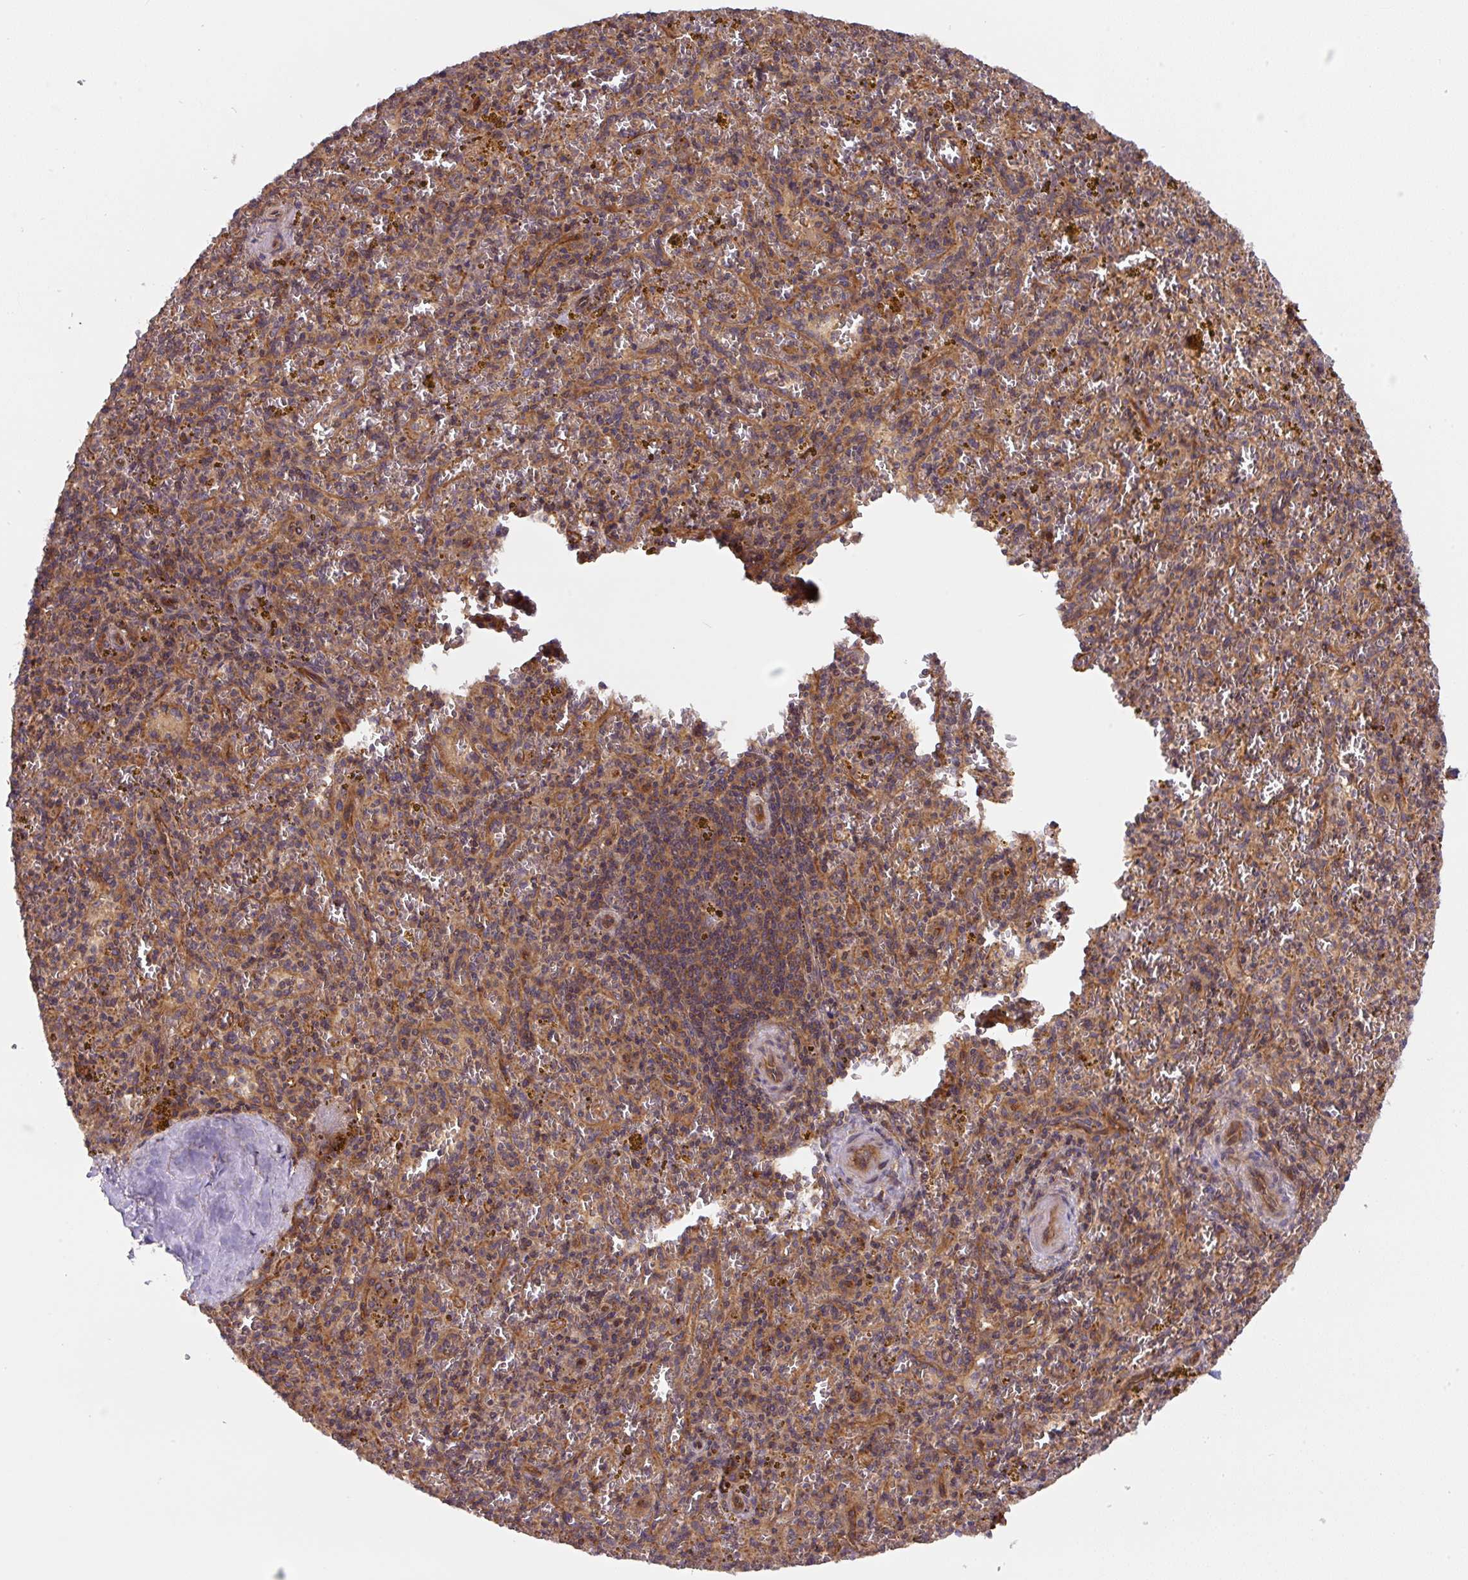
{"staining": {"intensity": "weak", "quantity": "25%-75%", "location": "cytoplasmic/membranous"}, "tissue": "spleen", "cell_type": "Cells in red pulp", "image_type": "normal", "snomed": [{"axis": "morphology", "description": "Normal tissue, NOS"}, {"axis": "topography", "description": "Spleen"}], "caption": "Benign spleen displays weak cytoplasmic/membranous staining in about 25%-75% of cells in red pulp The staining was performed using DAB (3,3'-diaminobenzidine) to visualize the protein expression in brown, while the nuclei were stained in blue with hematoxylin (Magnification: 20x)..", "gene": "APOBEC3D", "patient": {"sex": "male", "age": 57}}